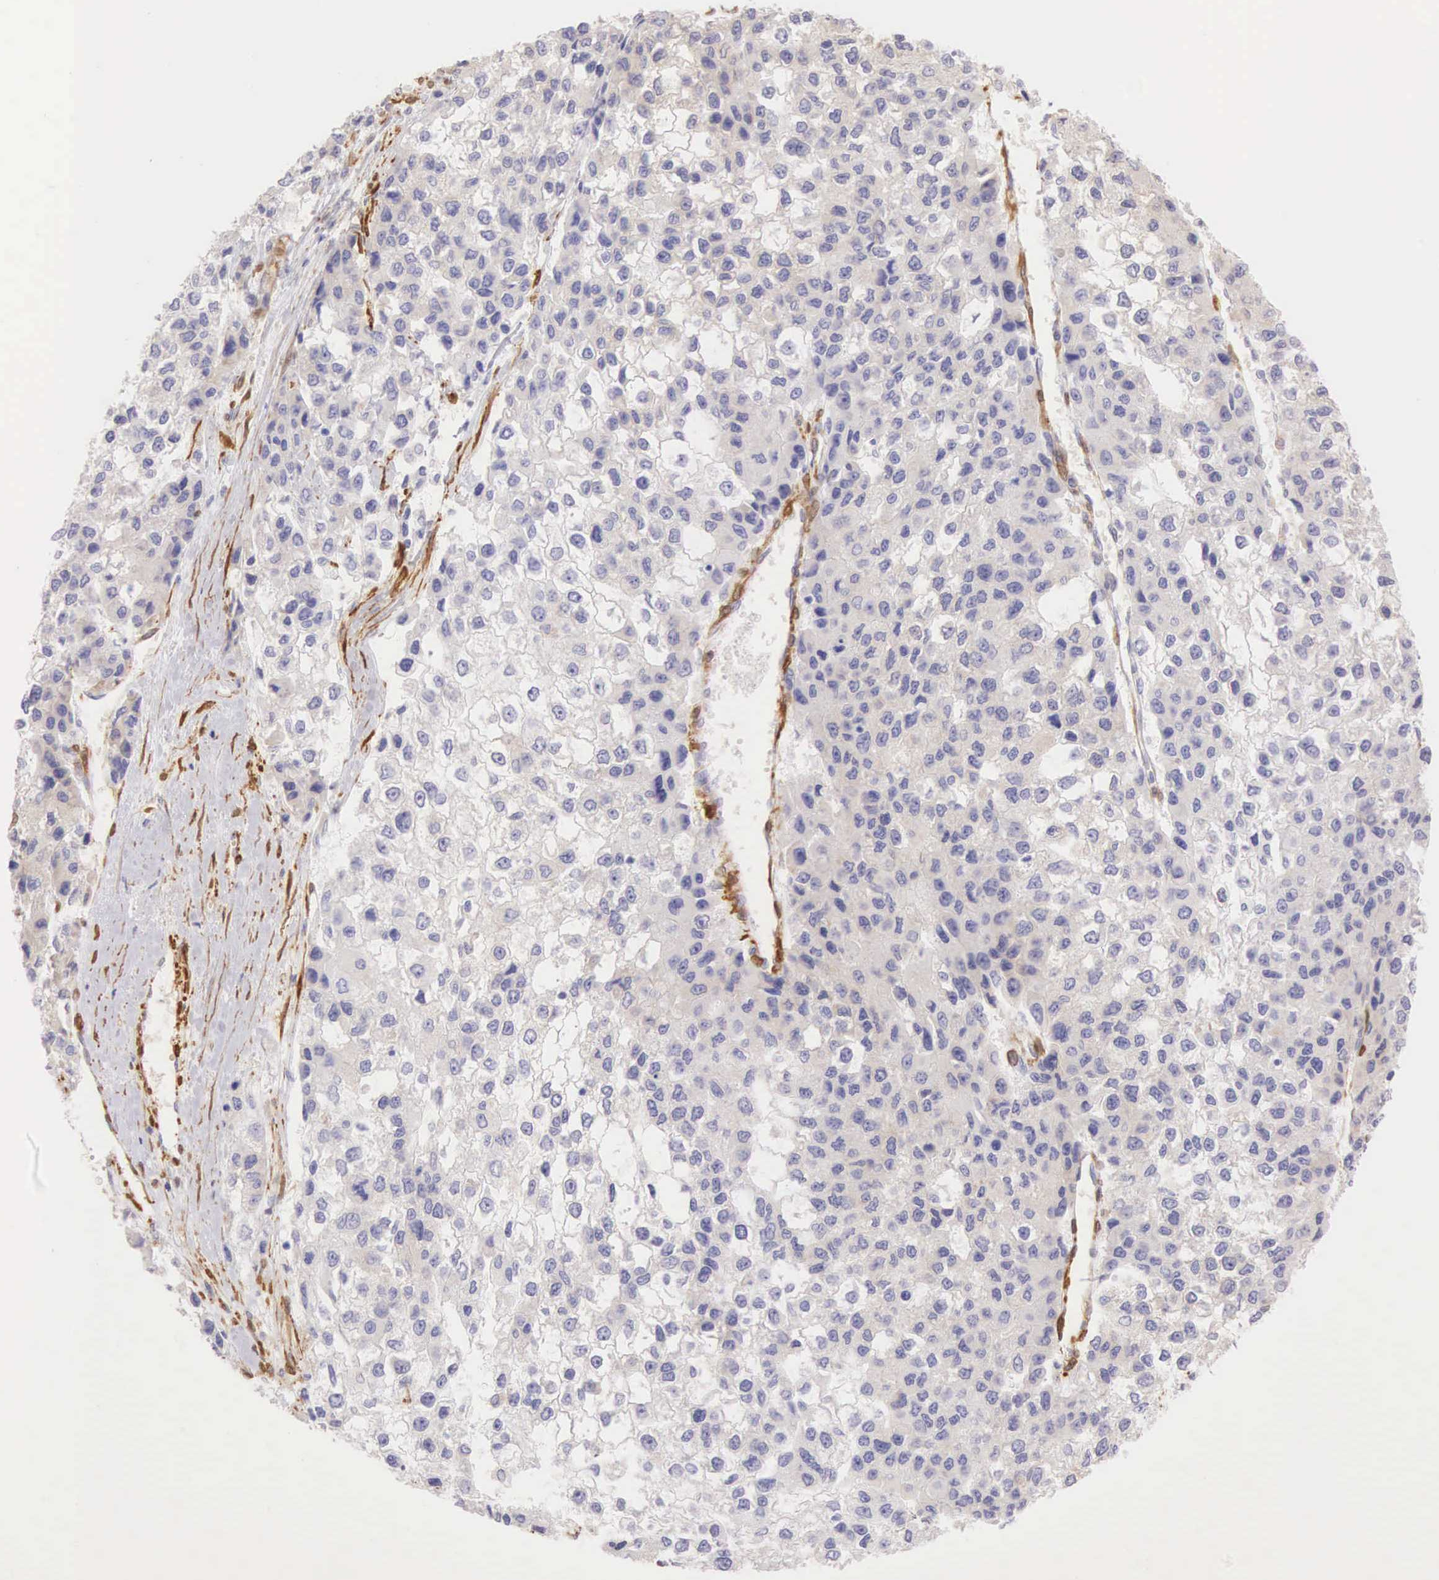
{"staining": {"intensity": "negative", "quantity": "none", "location": "none"}, "tissue": "liver cancer", "cell_type": "Tumor cells", "image_type": "cancer", "snomed": [{"axis": "morphology", "description": "Carcinoma, Hepatocellular, NOS"}, {"axis": "topography", "description": "Liver"}], "caption": "An image of hepatocellular carcinoma (liver) stained for a protein reveals no brown staining in tumor cells.", "gene": "CNN1", "patient": {"sex": "female", "age": 66}}